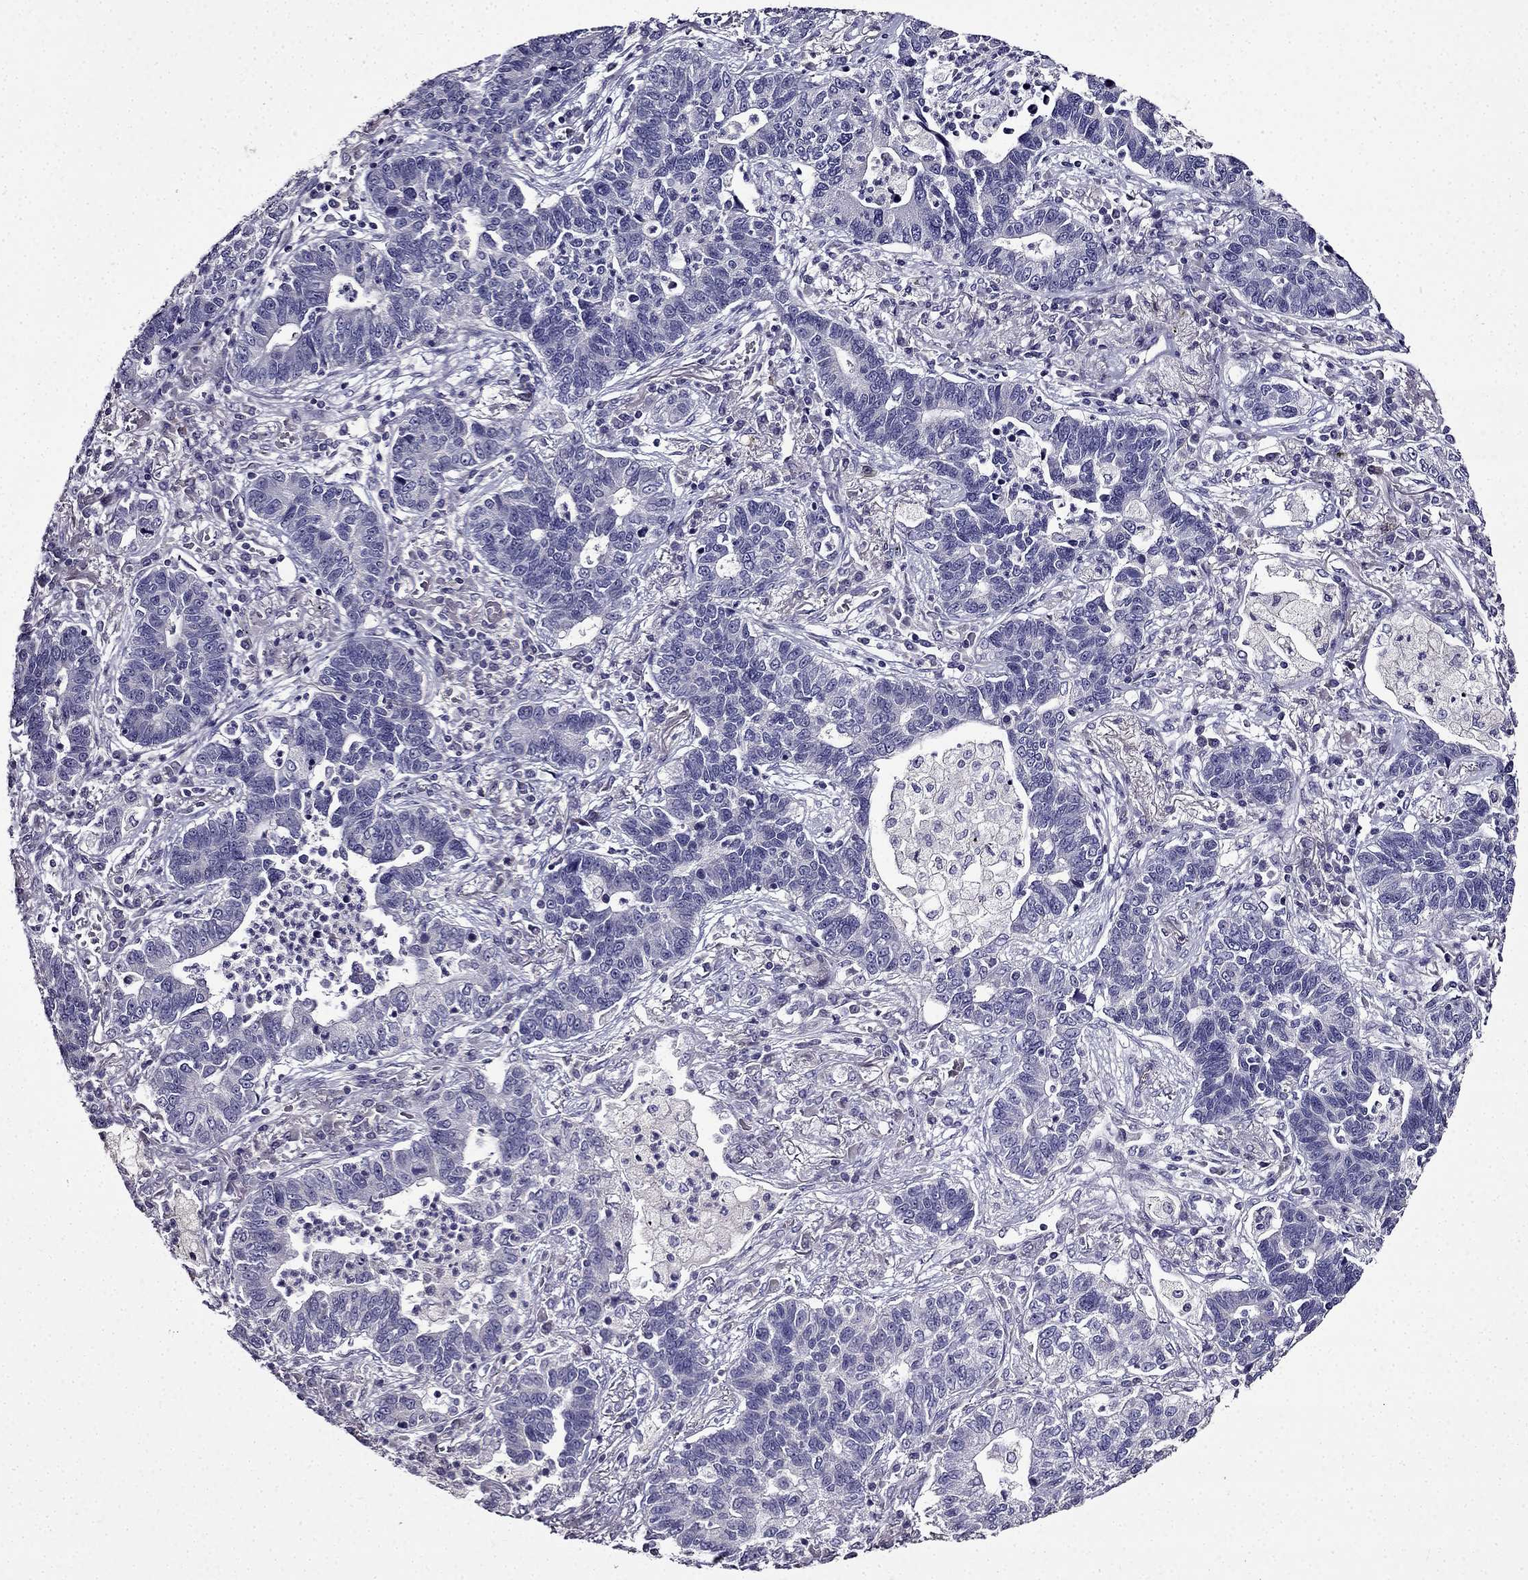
{"staining": {"intensity": "negative", "quantity": "none", "location": "none"}, "tissue": "lung cancer", "cell_type": "Tumor cells", "image_type": "cancer", "snomed": [{"axis": "morphology", "description": "Adenocarcinoma, NOS"}, {"axis": "topography", "description": "Lung"}], "caption": "Lung cancer was stained to show a protein in brown. There is no significant expression in tumor cells.", "gene": "TMEM266", "patient": {"sex": "female", "age": 57}}